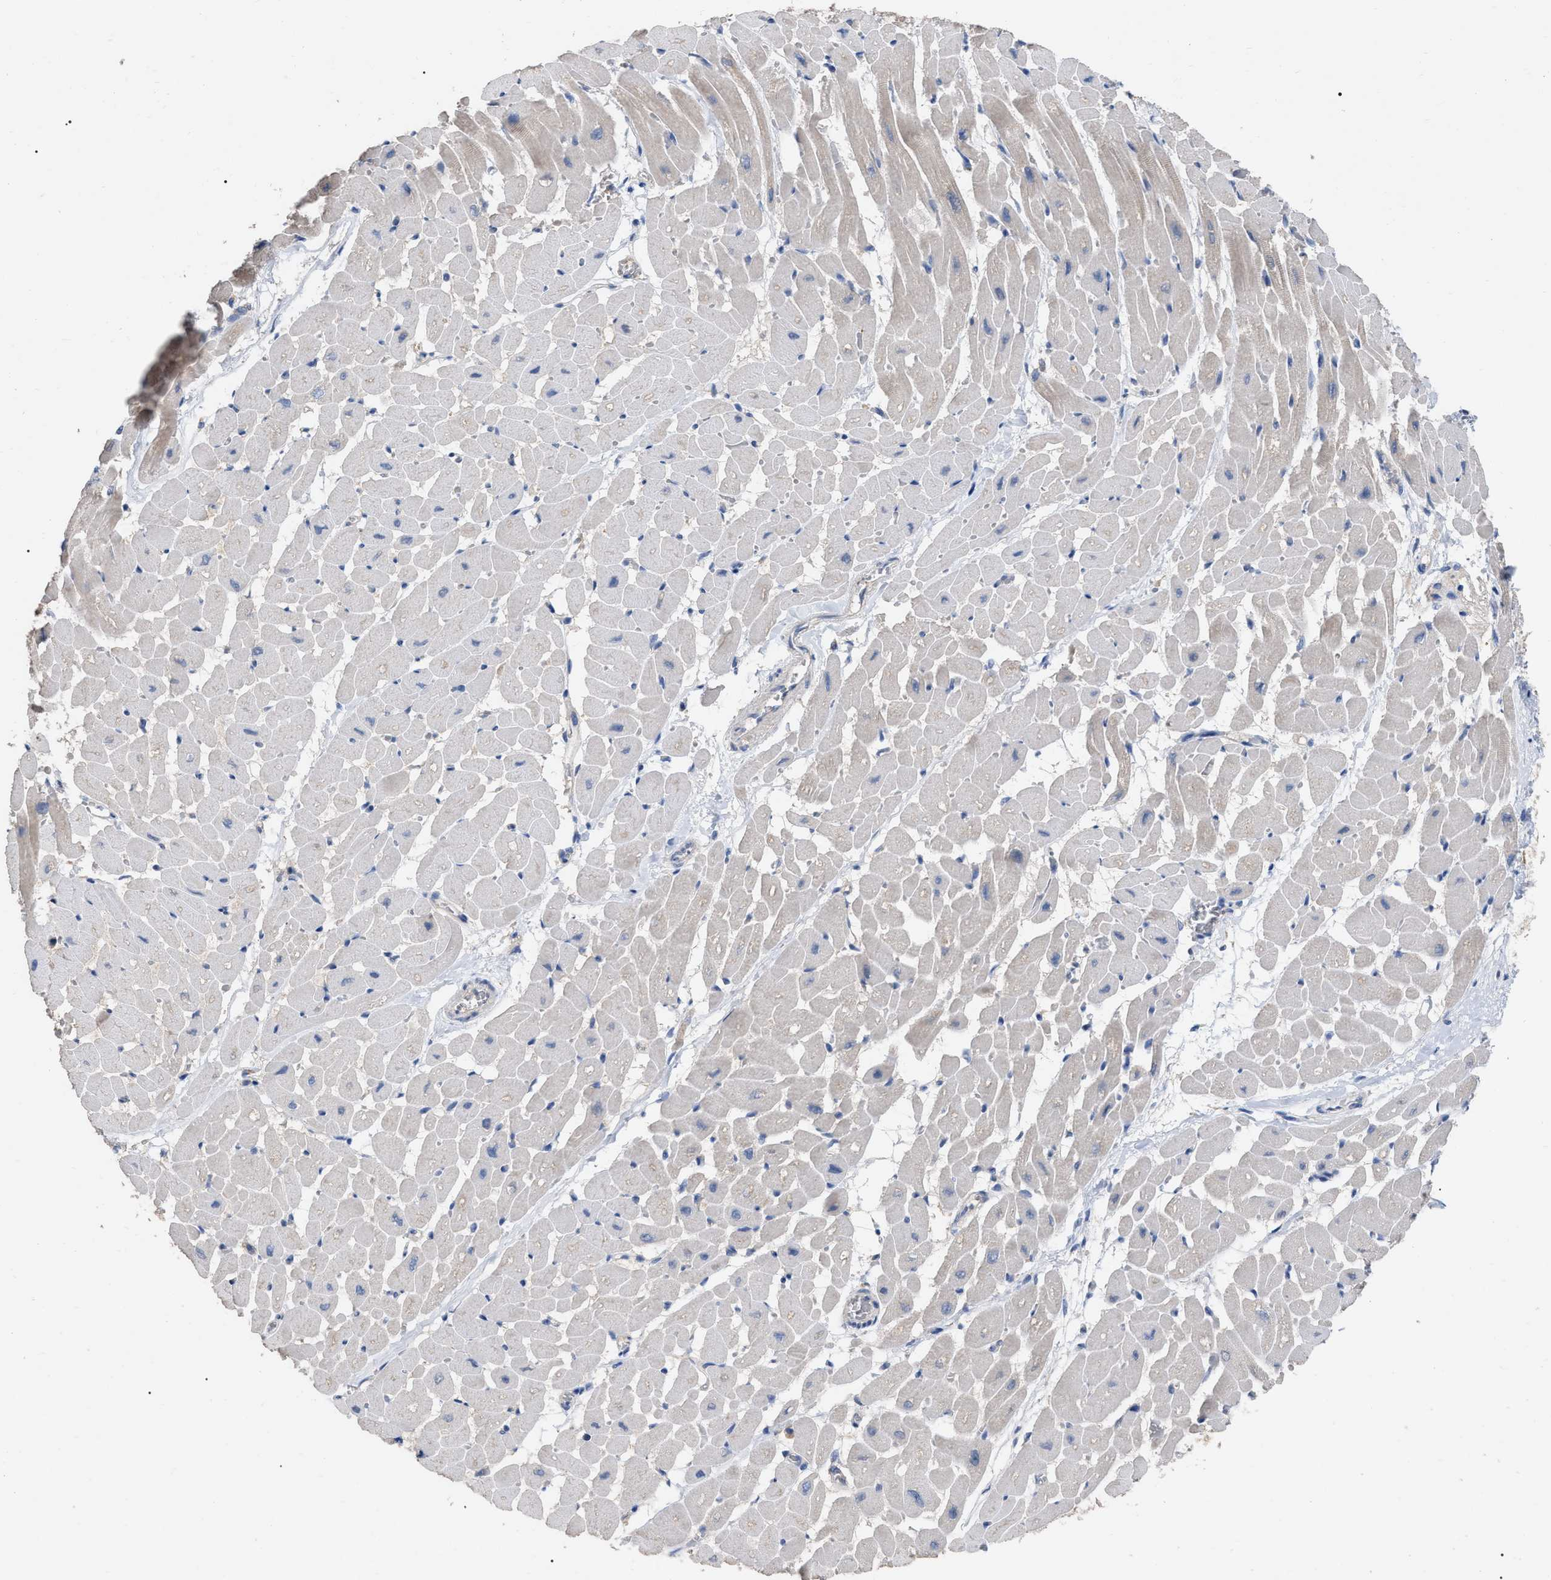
{"staining": {"intensity": "negative", "quantity": "none", "location": "none"}, "tissue": "heart muscle", "cell_type": "Cardiomyocytes", "image_type": "normal", "snomed": [{"axis": "morphology", "description": "Normal tissue, NOS"}, {"axis": "topography", "description": "Heart"}], "caption": "An immunohistochemistry micrograph of unremarkable heart muscle is shown. There is no staining in cardiomyocytes of heart muscle.", "gene": "GPR179", "patient": {"sex": "male", "age": 45}}